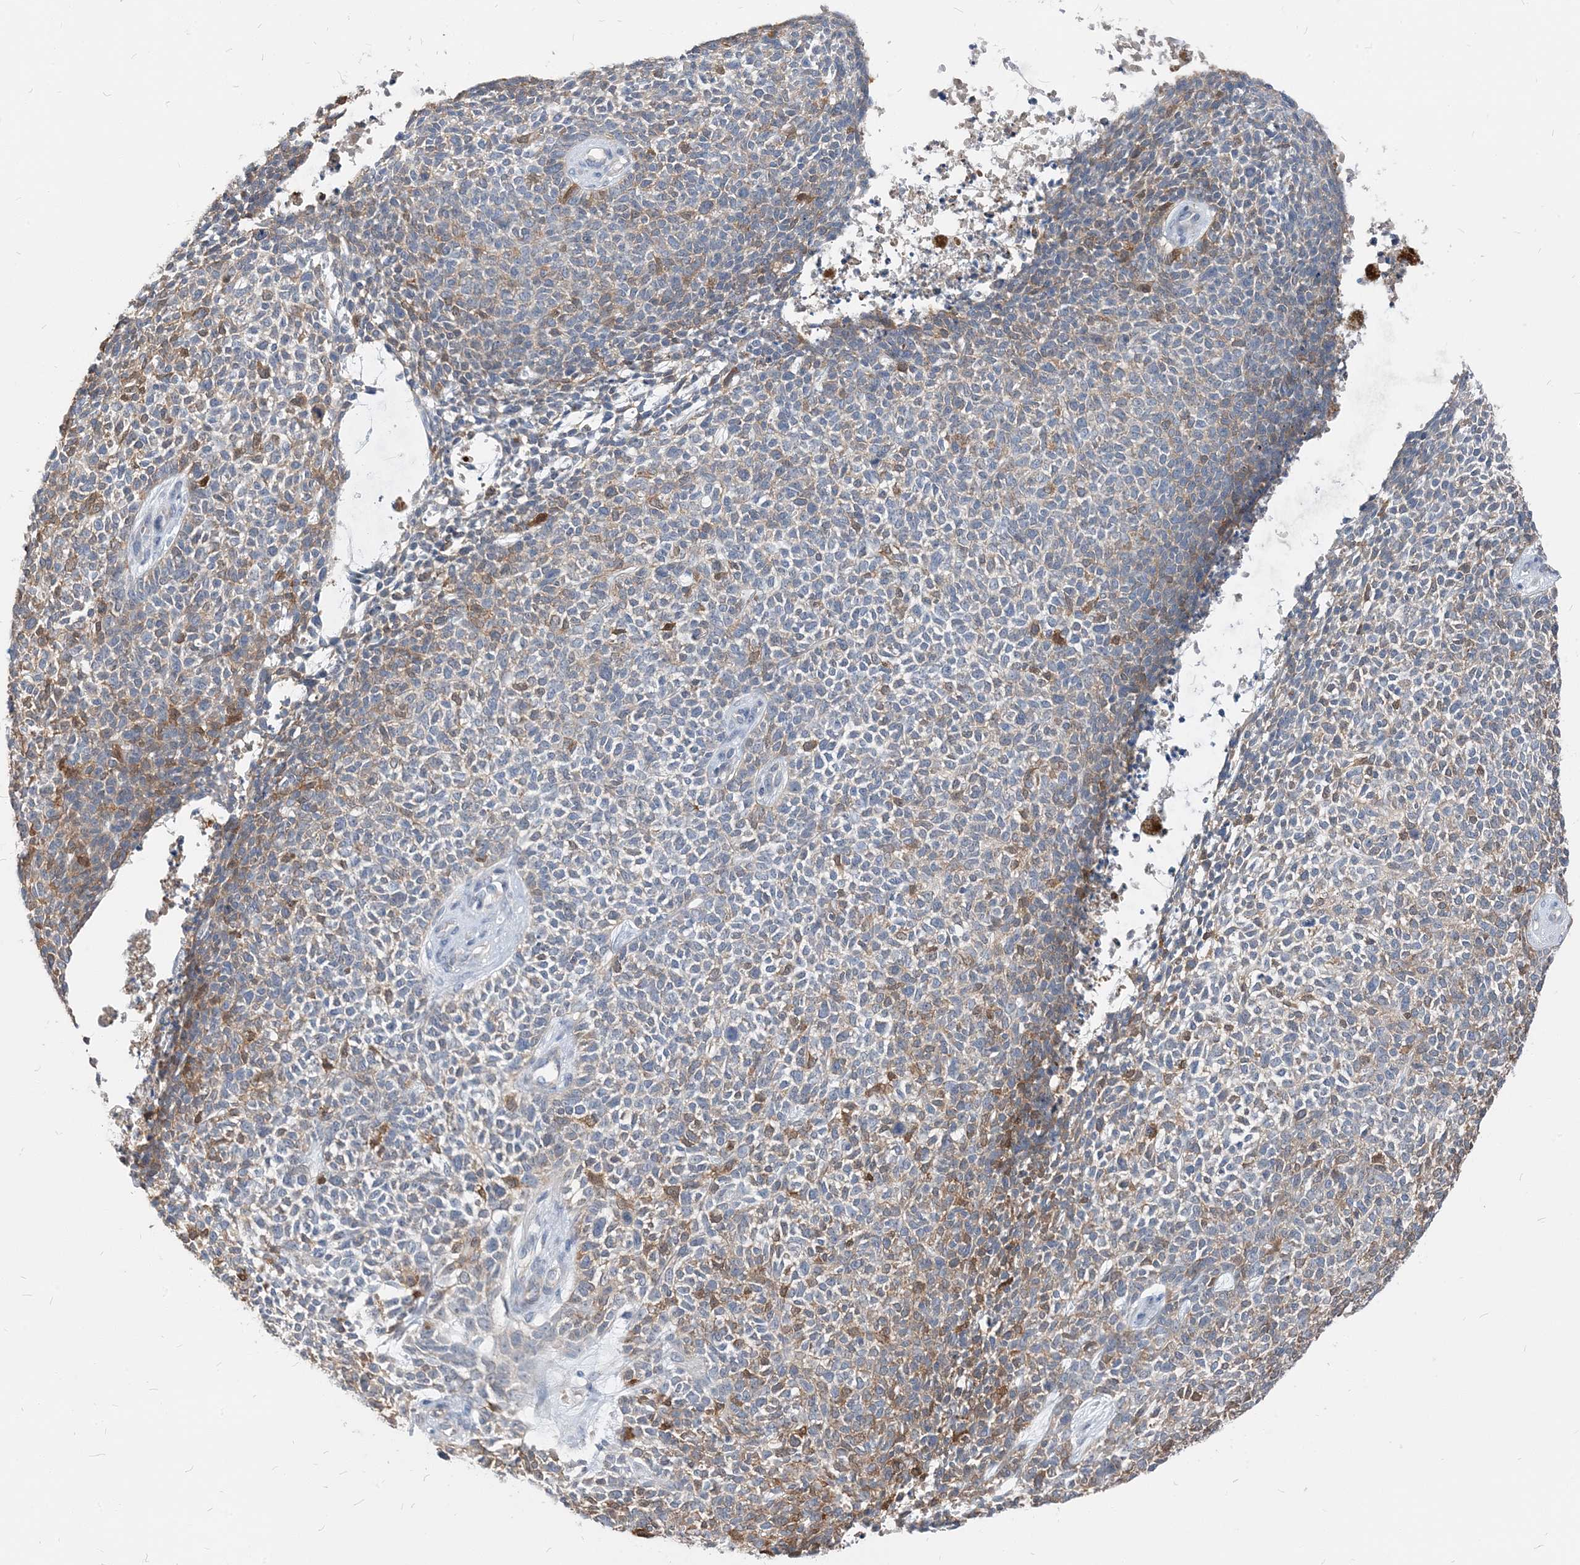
{"staining": {"intensity": "weak", "quantity": "<25%", "location": "cytoplasmic/membranous"}, "tissue": "skin cancer", "cell_type": "Tumor cells", "image_type": "cancer", "snomed": [{"axis": "morphology", "description": "Basal cell carcinoma"}, {"axis": "topography", "description": "Skin"}], "caption": "This is a image of immunohistochemistry (IHC) staining of basal cell carcinoma (skin), which shows no positivity in tumor cells.", "gene": "NCOA7", "patient": {"sex": "female", "age": 84}}